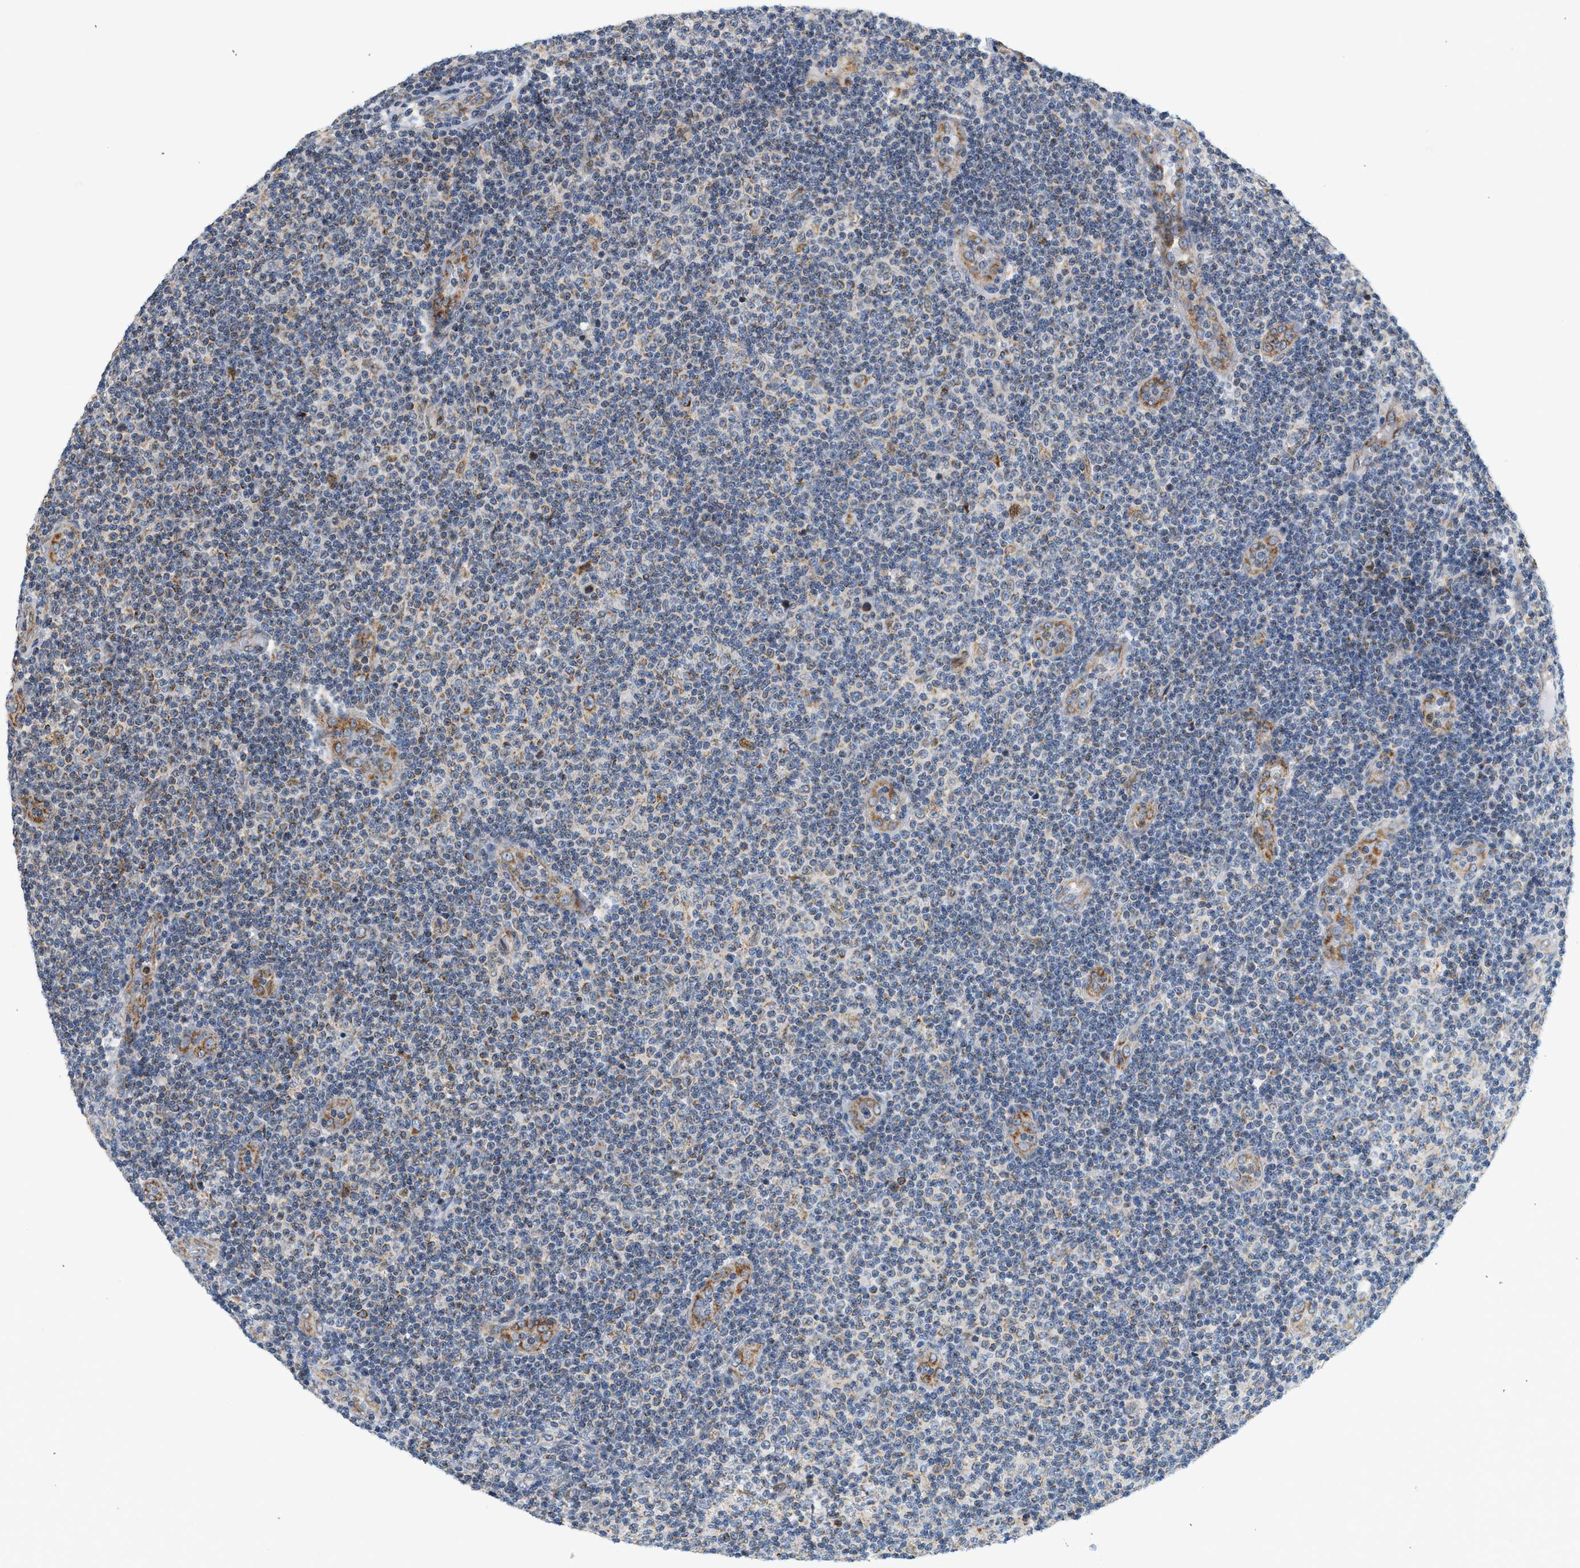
{"staining": {"intensity": "weak", "quantity": "<25%", "location": "cytoplasmic/membranous"}, "tissue": "lymphoma", "cell_type": "Tumor cells", "image_type": "cancer", "snomed": [{"axis": "morphology", "description": "Malignant lymphoma, non-Hodgkin's type, Low grade"}, {"axis": "topography", "description": "Lymph node"}], "caption": "Malignant lymphoma, non-Hodgkin's type (low-grade) stained for a protein using immunohistochemistry (IHC) shows no staining tumor cells.", "gene": "MCU", "patient": {"sex": "male", "age": 83}}